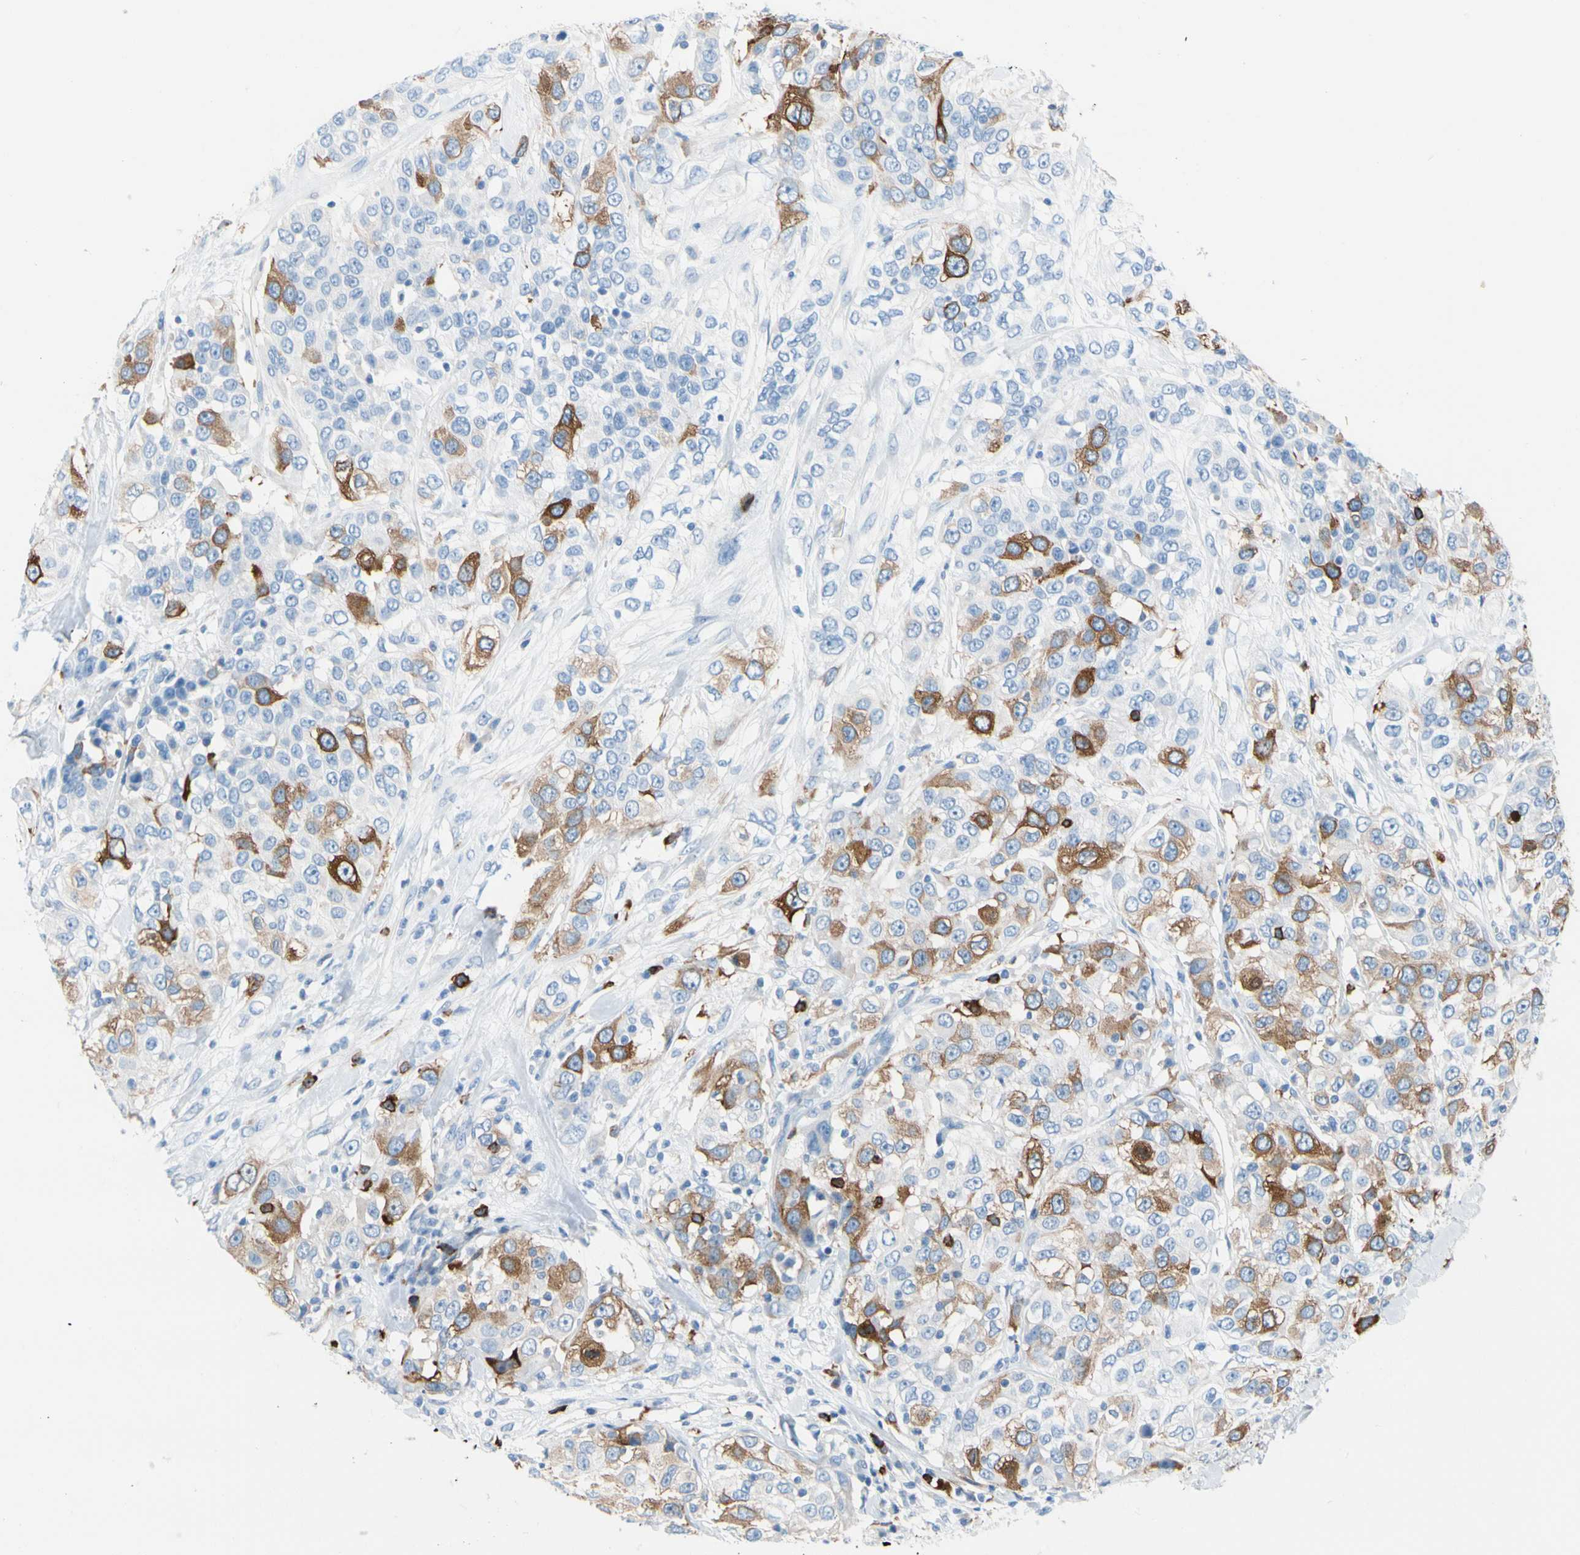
{"staining": {"intensity": "moderate", "quantity": "25%-75%", "location": "cytoplasmic/membranous"}, "tissue": "urothelial cancer", "cell_type": "Tumor cells", "image_type": "cancer", "snomed": [{"axis": "morphology", "description": "Urothelial carcinoma, High grade"}, {"axis": "topography", "description": "Urinary bladder"}], "caption": "An immunohistochemistry photomicrograph of tumor tissue is shown. Protein staining in brown labels moderate cytoplasmic/membranous positivity in urothelial carcinoma (high-grade) within tumor cells. Using DAB (brown) and hematoxylin (blue) stains, captured at high magnification using brightfield microscopy.", "gene": "TACC3", "patient": {"sex": "female", "age": 80}}